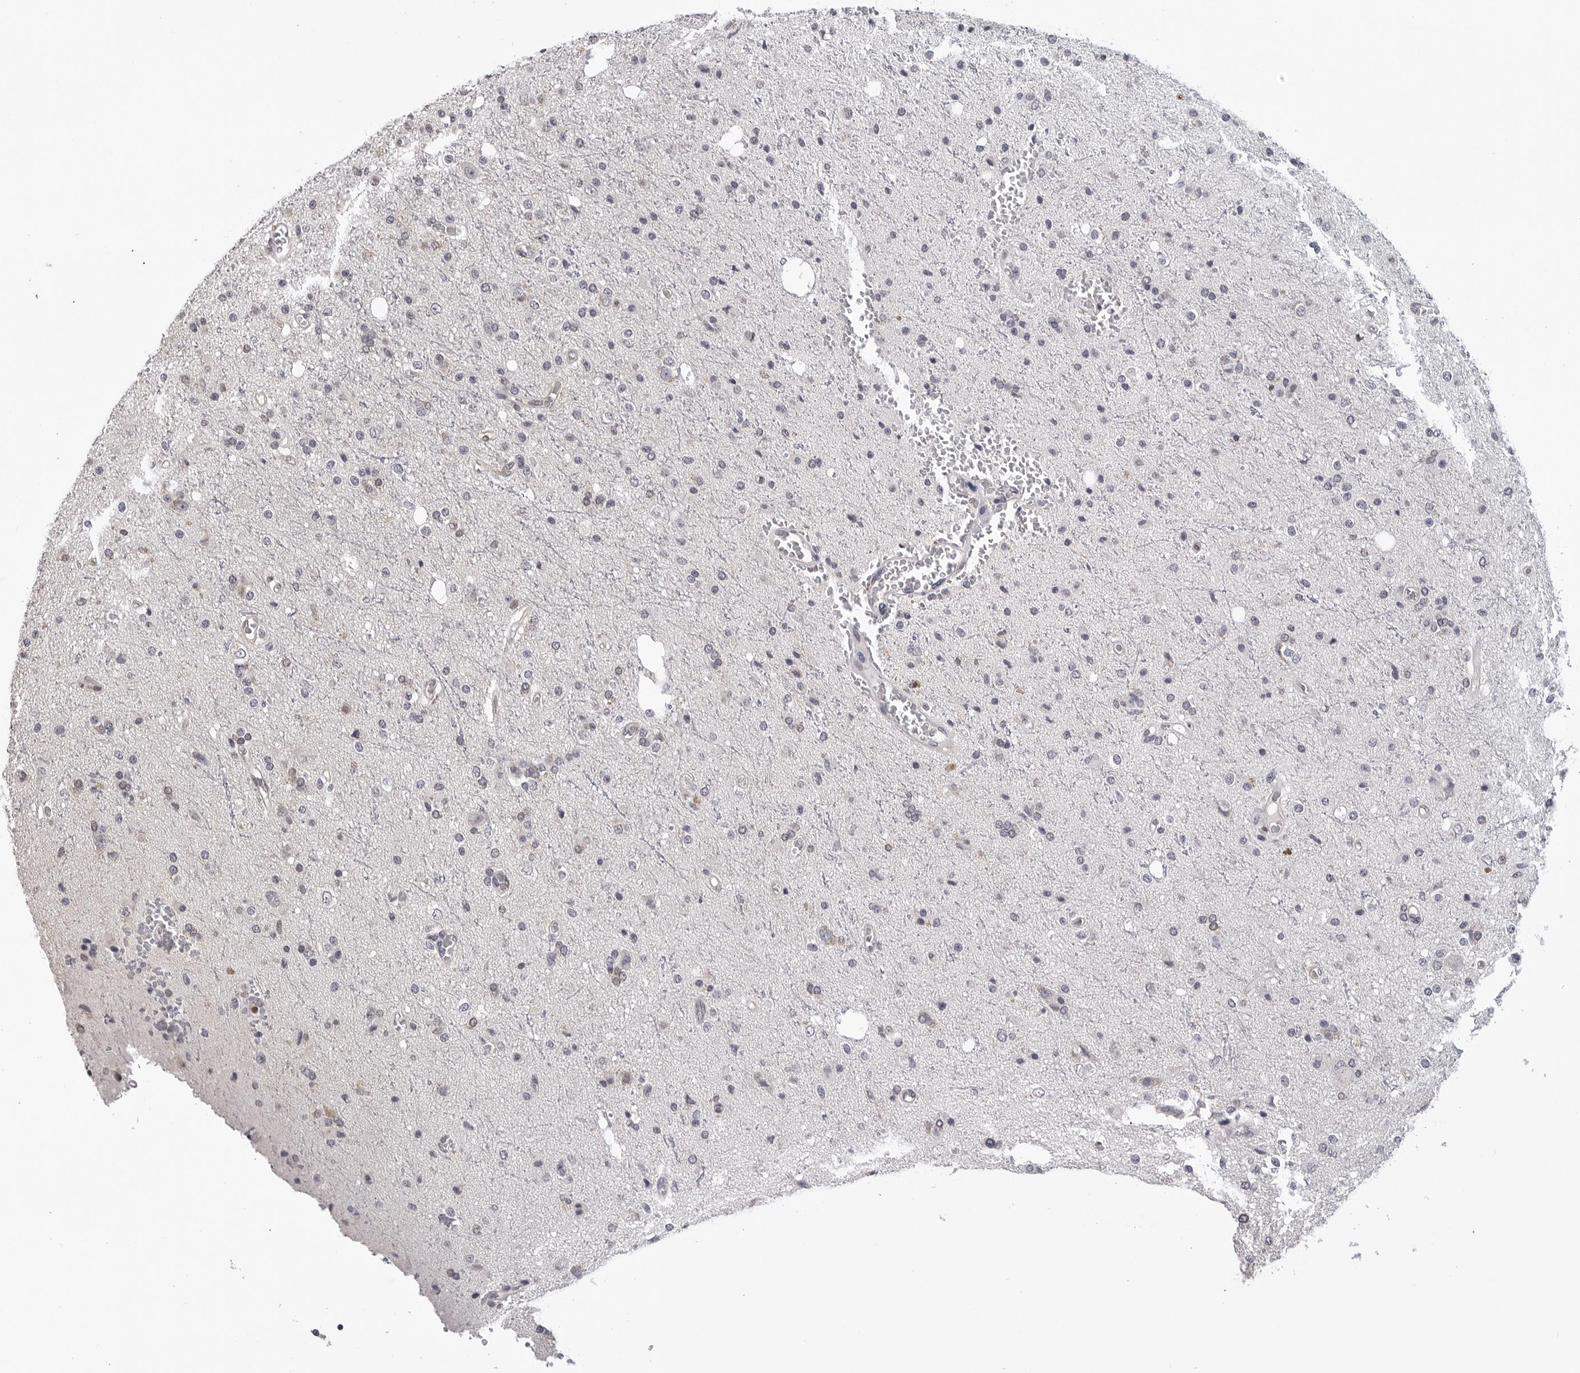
{"staining": {"intensity": "negative", "quantity": "none", "location": "none"}, "tissue": "glioma", "cell_type": "Tumor cells", "image_type": "cancer", "snomed": [{"axis": "morphology", "description": "Glioma, malignant, High grade"}, {"axis": "topography", "description": "Brain"}], "caption": "This is an immunohistochemistry (IHC) histopathology image of human malignant high-grade glioma. There is no positivity in tumor cells.", "gene": "TRMT13", "patient": {"sex": "male", "age": 47}}